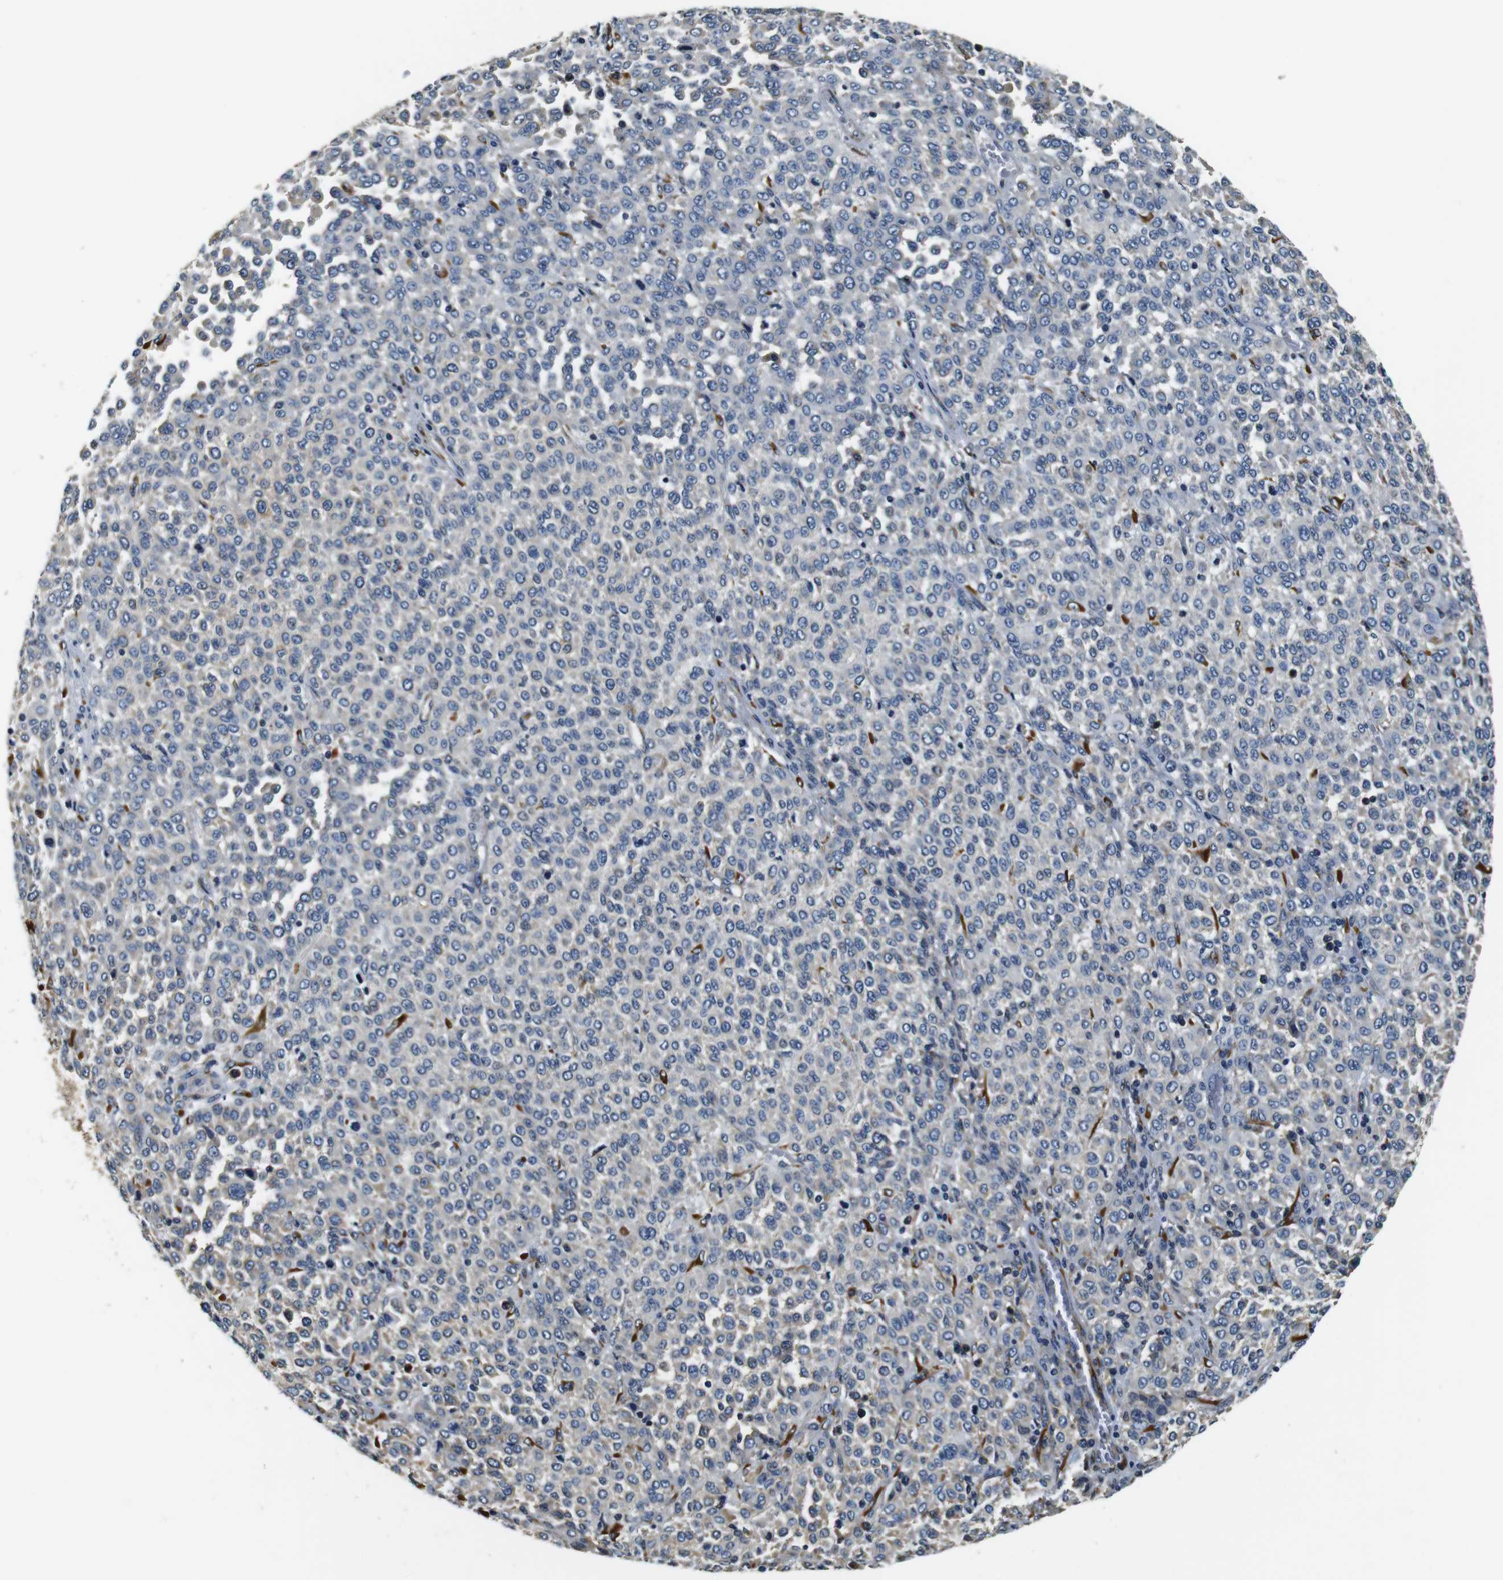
{"staining": {"intensity": "negative", "quantity": "none", "location": "none"}, "tissue": "melanoma", "cell_type": "Tumor cells", "image_type": "cancer", "snomed": [{"axis": "morphology", "description": "Malignant melanoma, Metastatic site"}, {"axis": "topography", "description": "Pancreas"}], "caption": "Immunohistochemical staining of melanoma reveals no significant staining in tumor cells.", "gene": "COL1A1", "patient": {"sex": "female", "age": 30}}